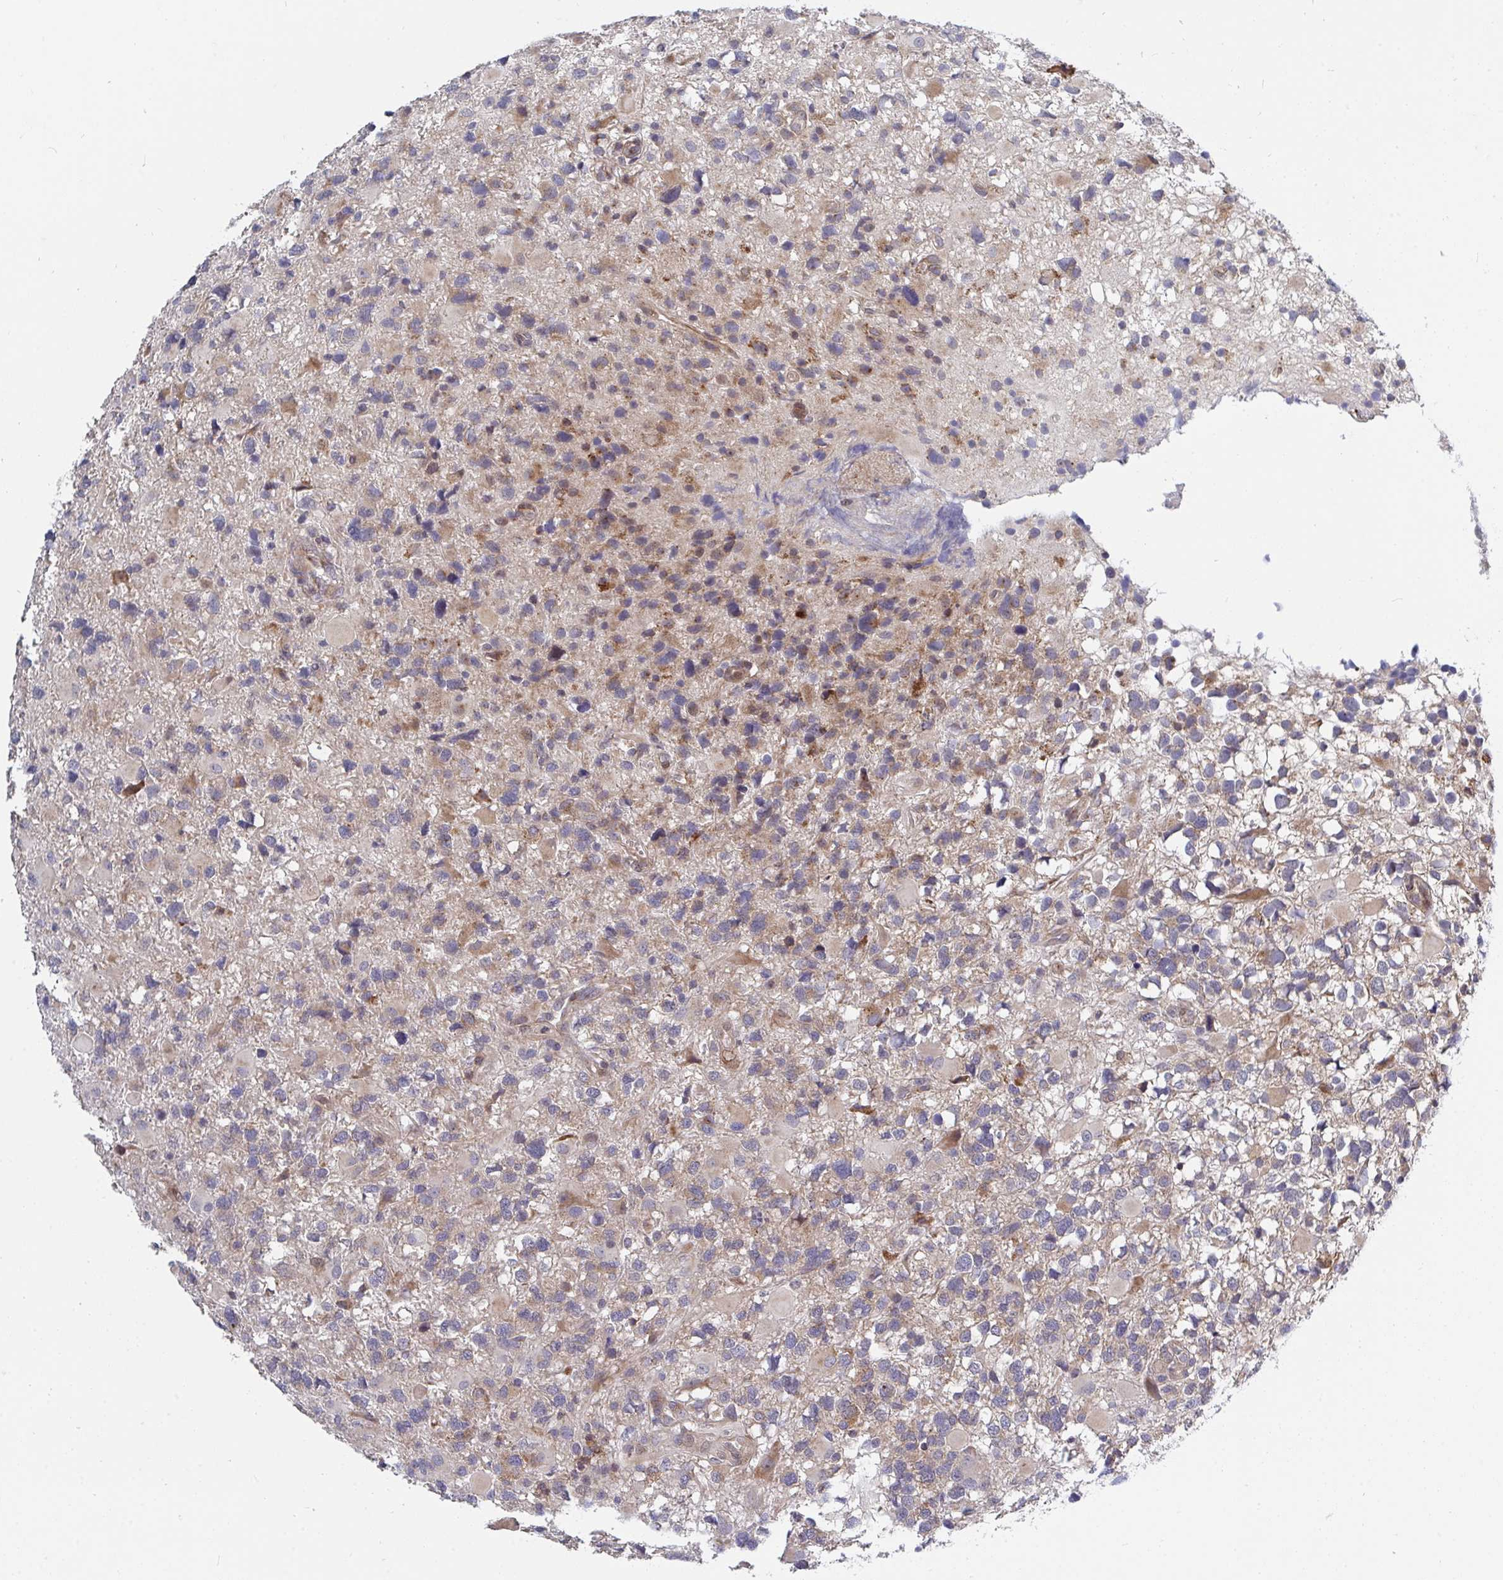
{"staining": {"intensity": "moderate", "quantity": "<25%", "location": "cytoplasmic/membranous"}, "tissue": "glioma", "cell_type": "Tumor cells", "image_type": "cancer", "snomed": [{"axis": "morphology", "description": "Glioma, malignant, High grade"}, {"axis": "topography", "description": "Brain"}], "caption": "Malignant high-grade glioma stained with DAB IHC displays low levels of moderate cytoplasmic/membranous expression in approximately <25% of tumor cells.", "gene": "FRMD3", "patient": {"sex": "male", "age": 54}}